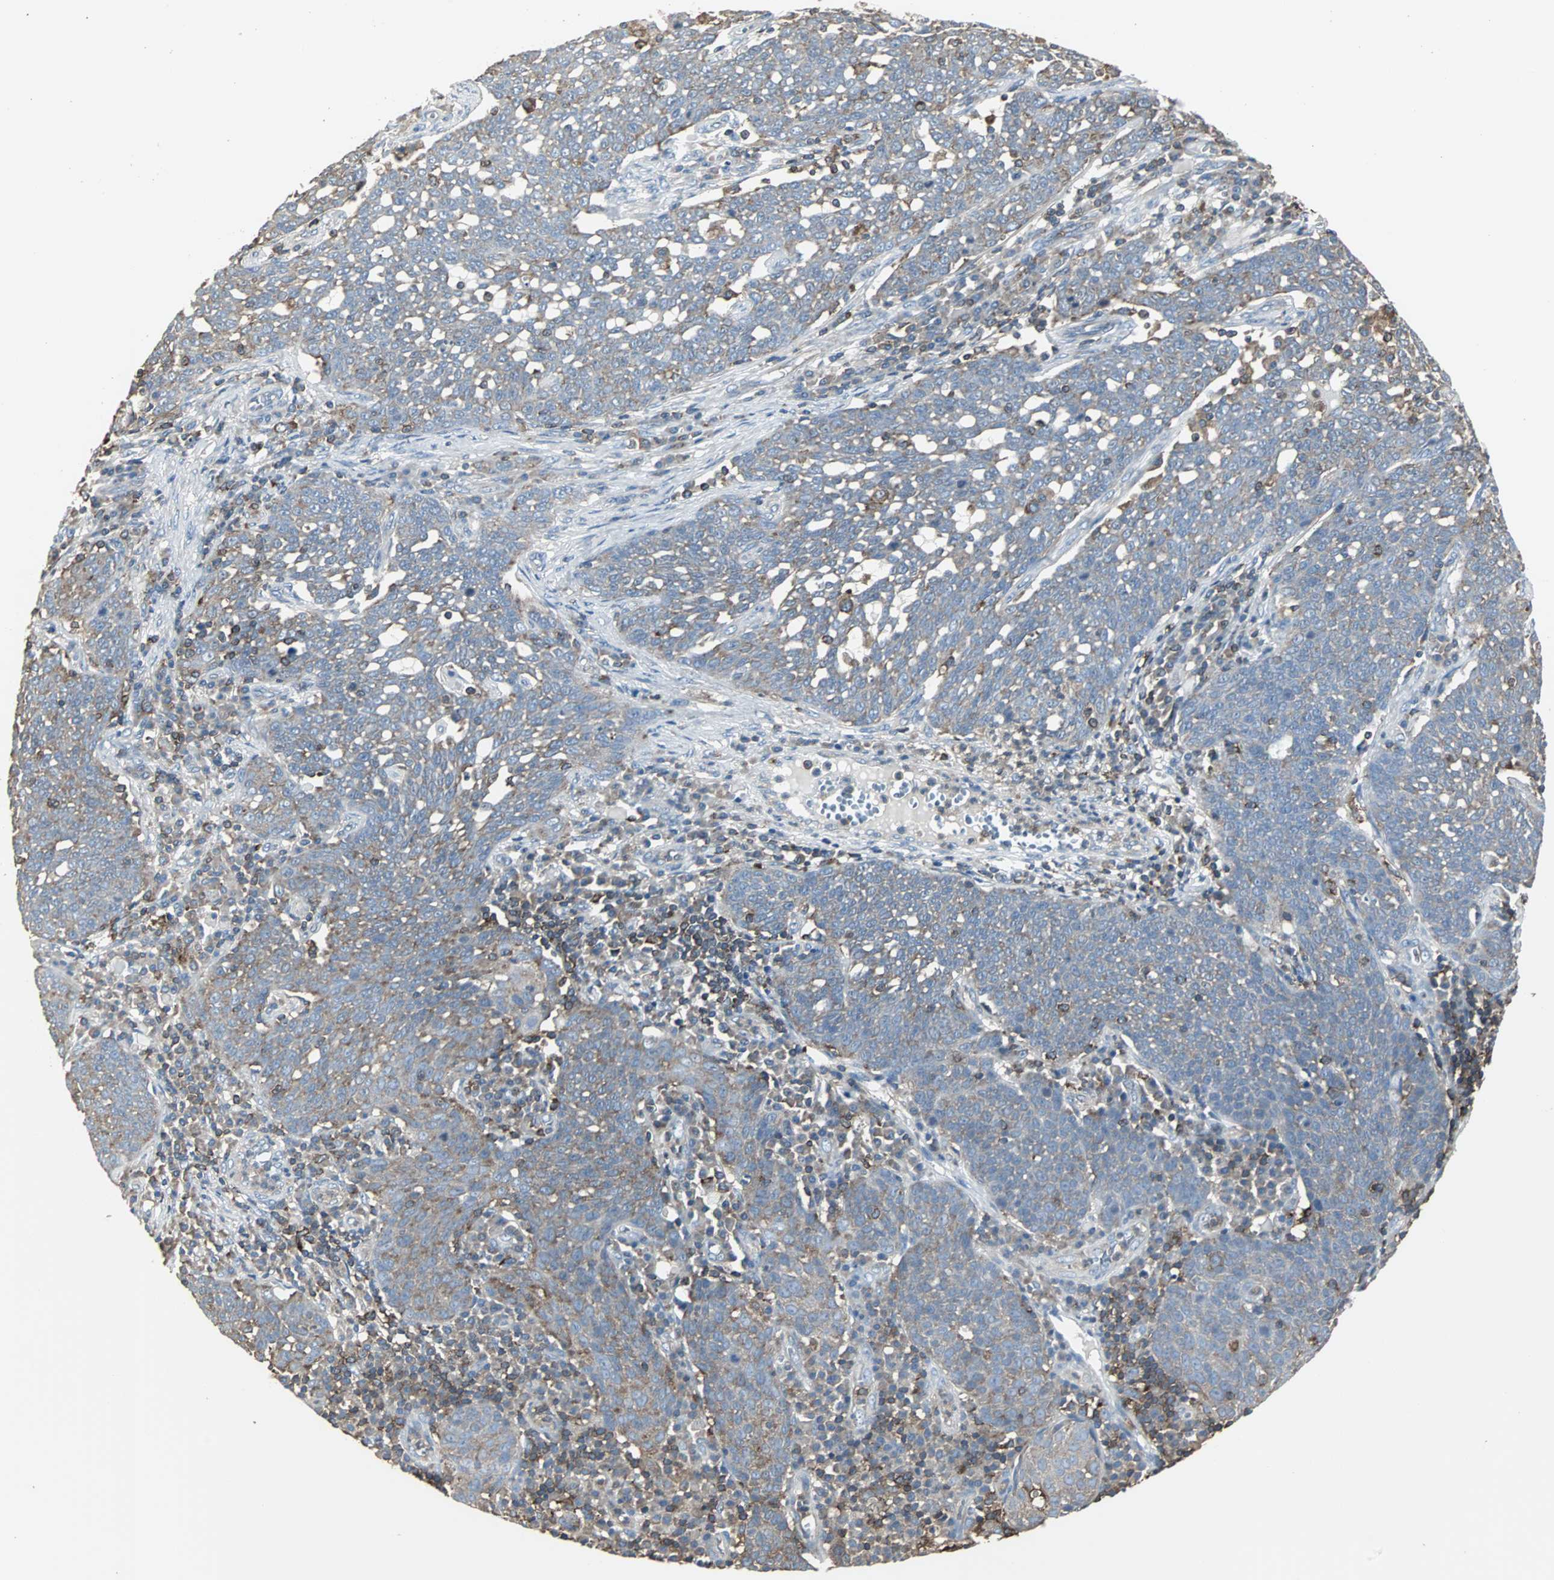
{"staining": {"intensity": "moderate", "quantity": ">75%", "location": "cytoplasmic/membranous"}, "tissue": "cervical cancer", "cell_type": "Tumor cells", "image_type": "cancer", "snomed": [{"axis": "morphology", "description": "Squamous cell carcinoma, NOS"}, {"axis": "topography", "description": "Cervix"}], "caption": "Immunohistochemistry (DAB (3,3'-diaminobenzidine)) staining of human cervical squamous cell carcinoma shows moderate cytoplasmic/membranous protein staining in approximately >75% of tumor cells.", "gene": "LRRFIP1", "patient": {"sex": "female", "age": 34}}